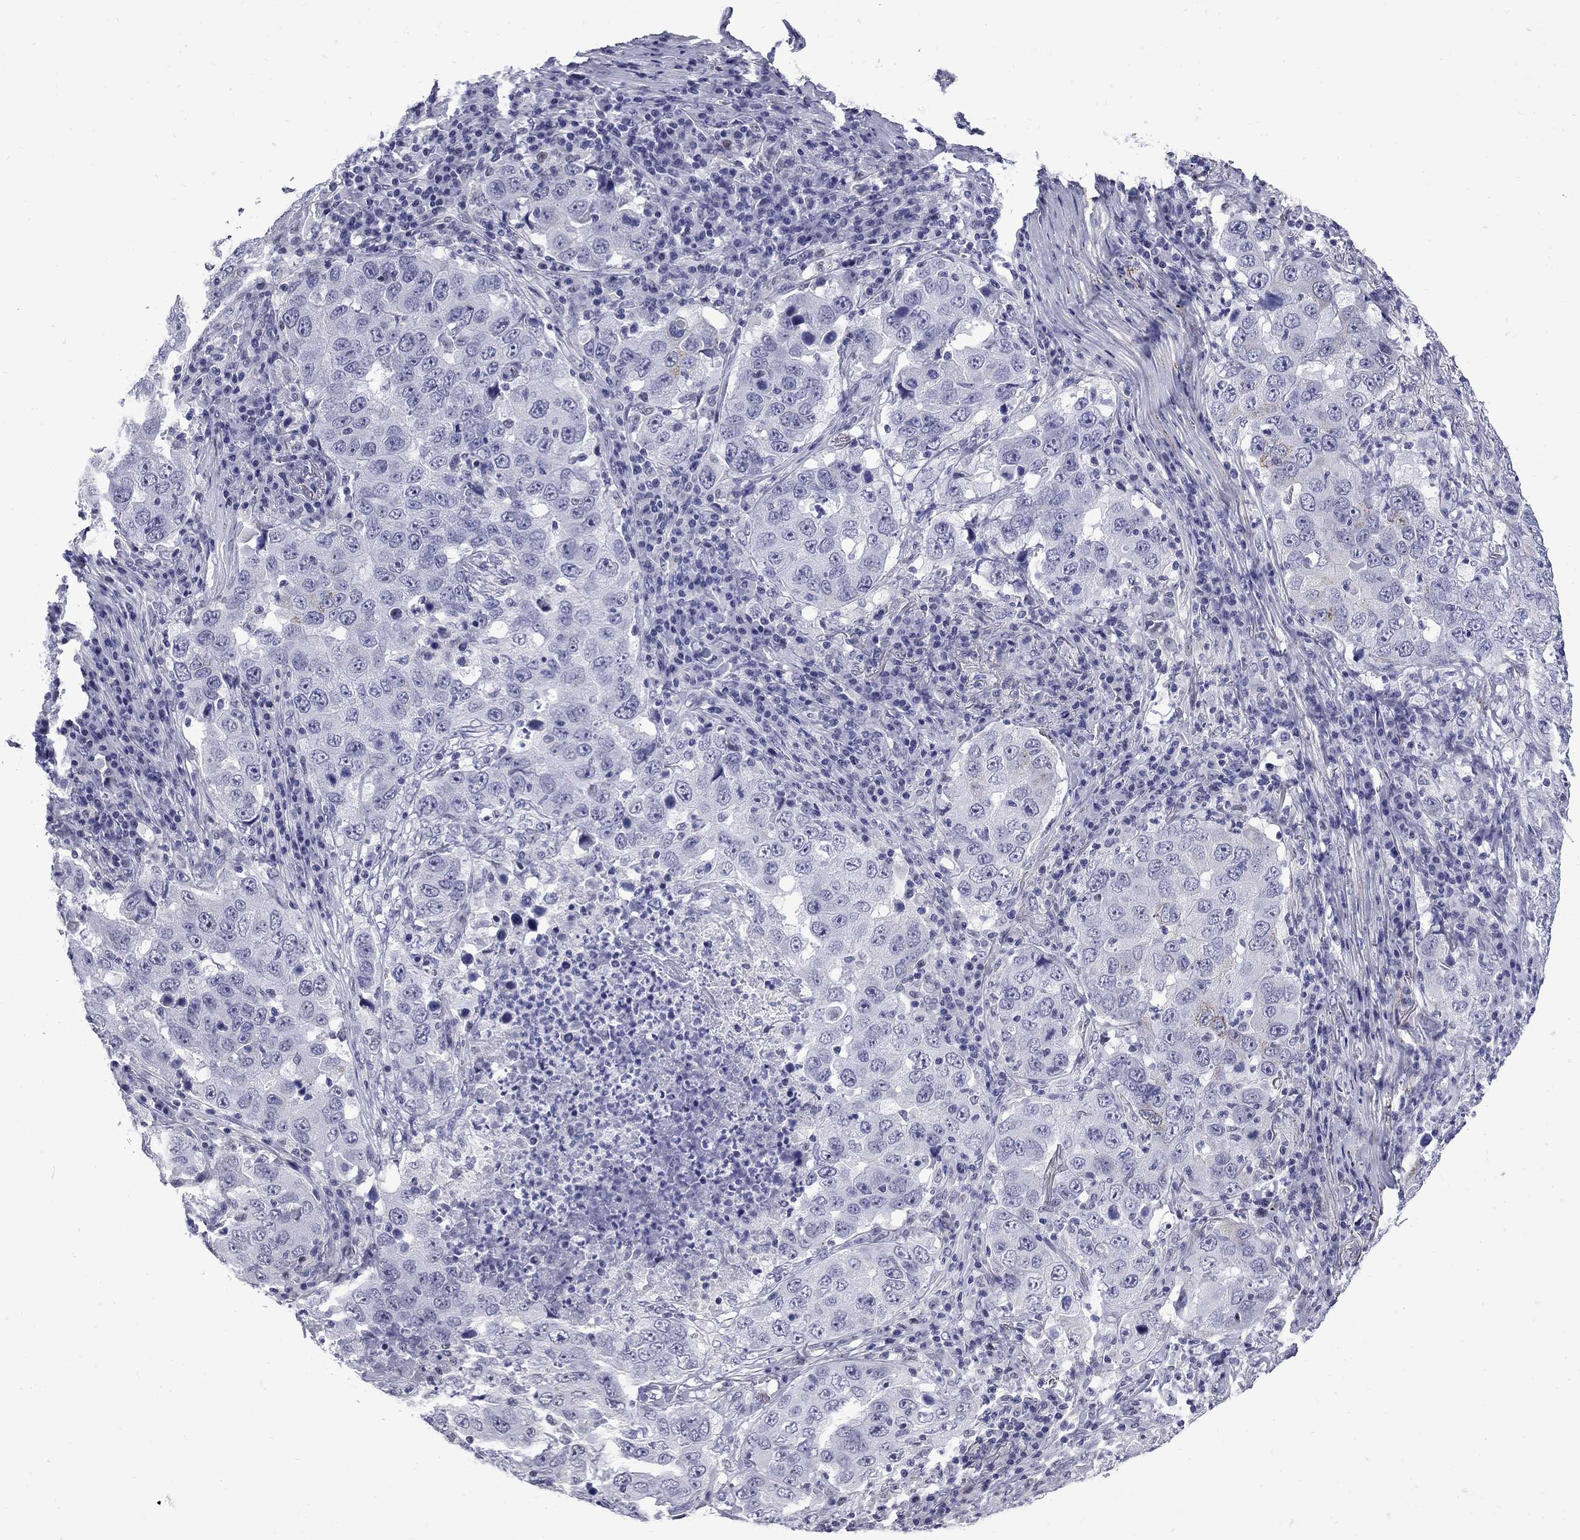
{"staining": {"intensity": "negative", "quantity": "none", "location": "none"}, "tissue": "lung cancer", "cell_type": "Tumor cells", "image_type": "cancer", "snomed": [{"axis": "morphology", "description": "Adenocarcinoma, NOS"}, {"axis": "topography", "description": "Lung"}], "caption": "Immunohistochemistry micrograph of neoplastic tissue: lung cancer stained with DAB (3,3'-diaminobenzidine) demonstrates no significant protein staining in tumor cells.", "gene": "MGARP", "patient": {"sex": "male", "age": 73}}